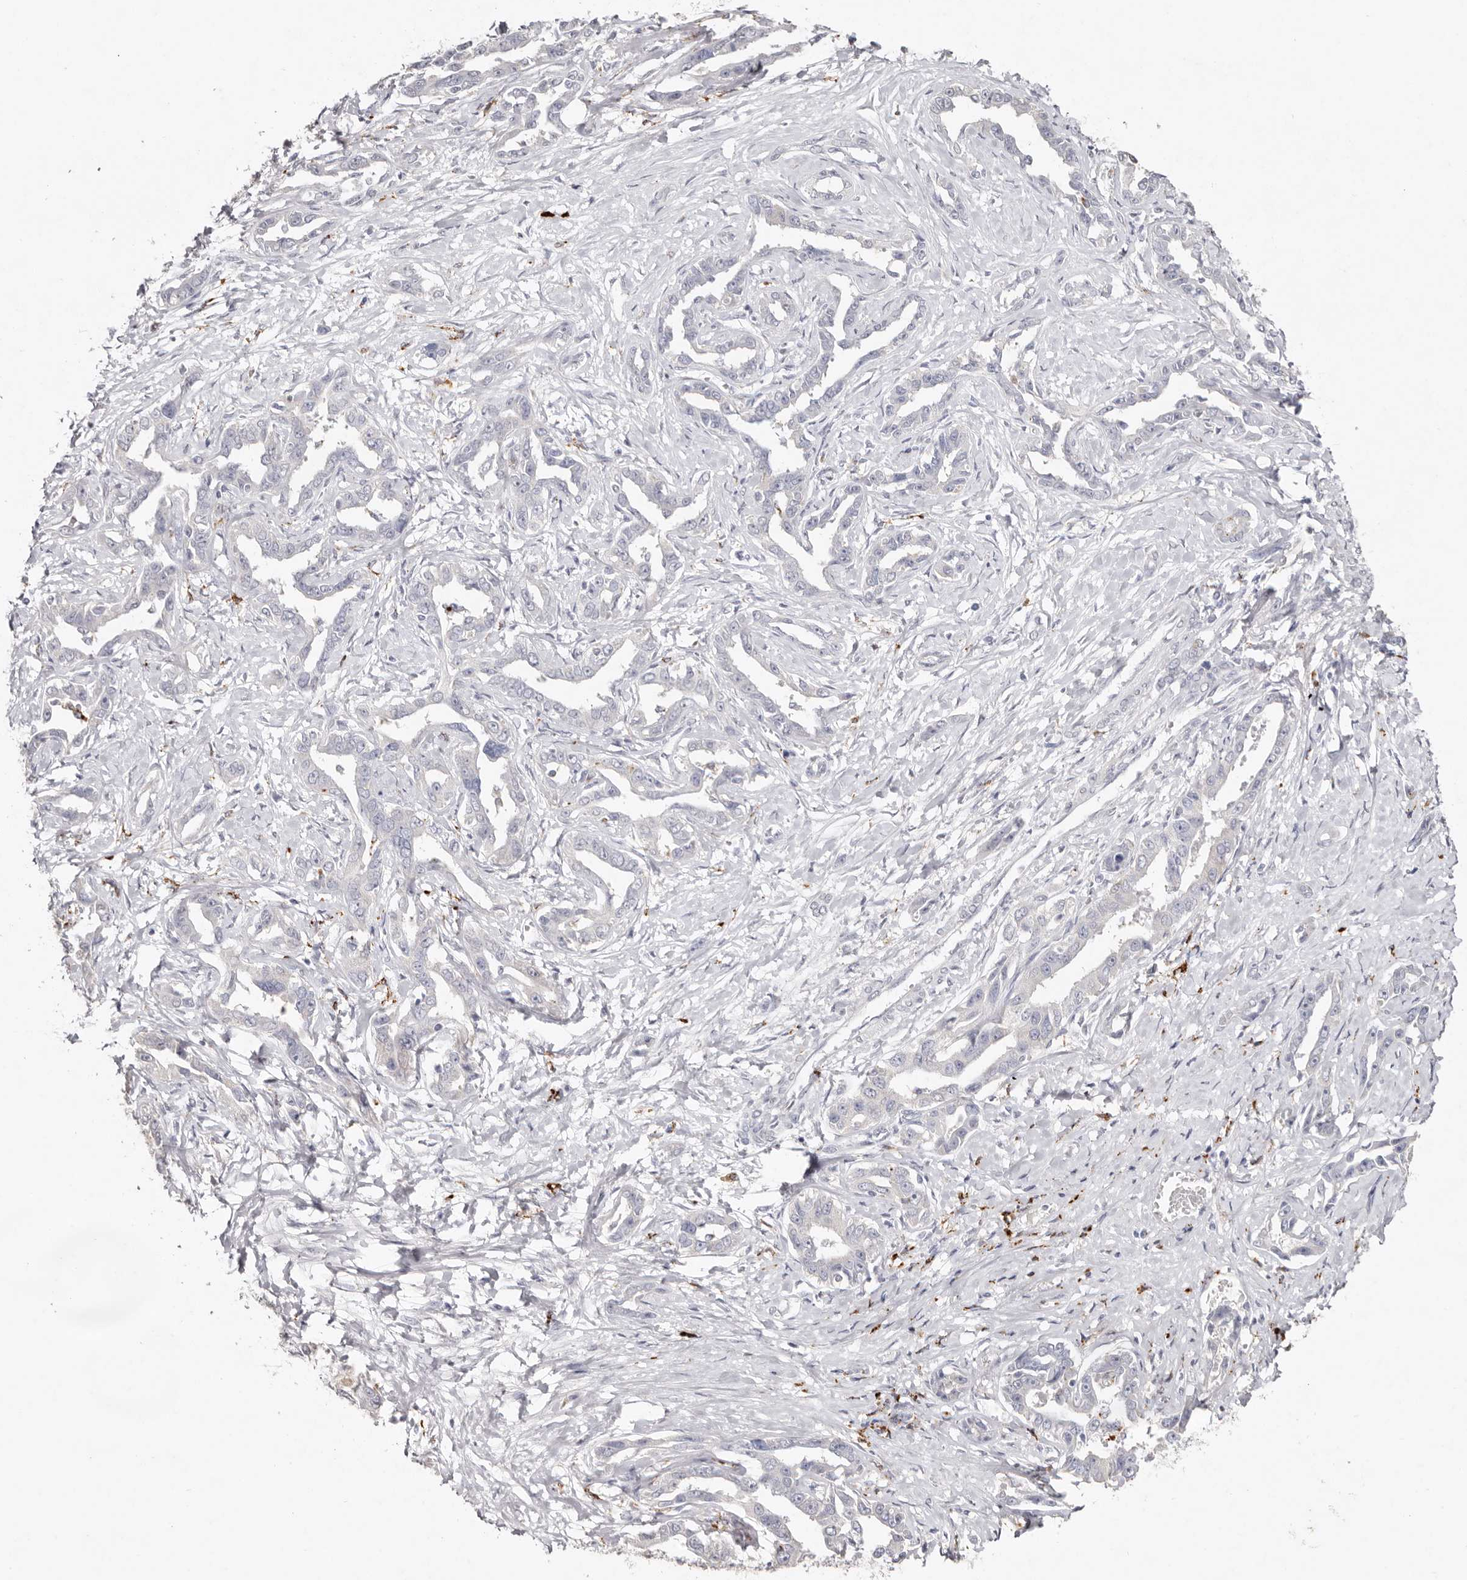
{"staining": {"intensity": "negative", "quantity": "none", "location": "none"}, "tissue": "liver cancer", "cell_type": "Tumor cells", "image_type": "cancer", "snomed": [{"axis": "morphology", "description": "Cholangiocarcinoma"}, {"axis": "topography", "description": "Liver"}], "caption": "DAB immunohistochemical staining of human cholangiocarcinoma (liver) shows no significant expression in tumor cells.", "gene": "FAM185A", "patient": {"sex": "male", "age": 59}}